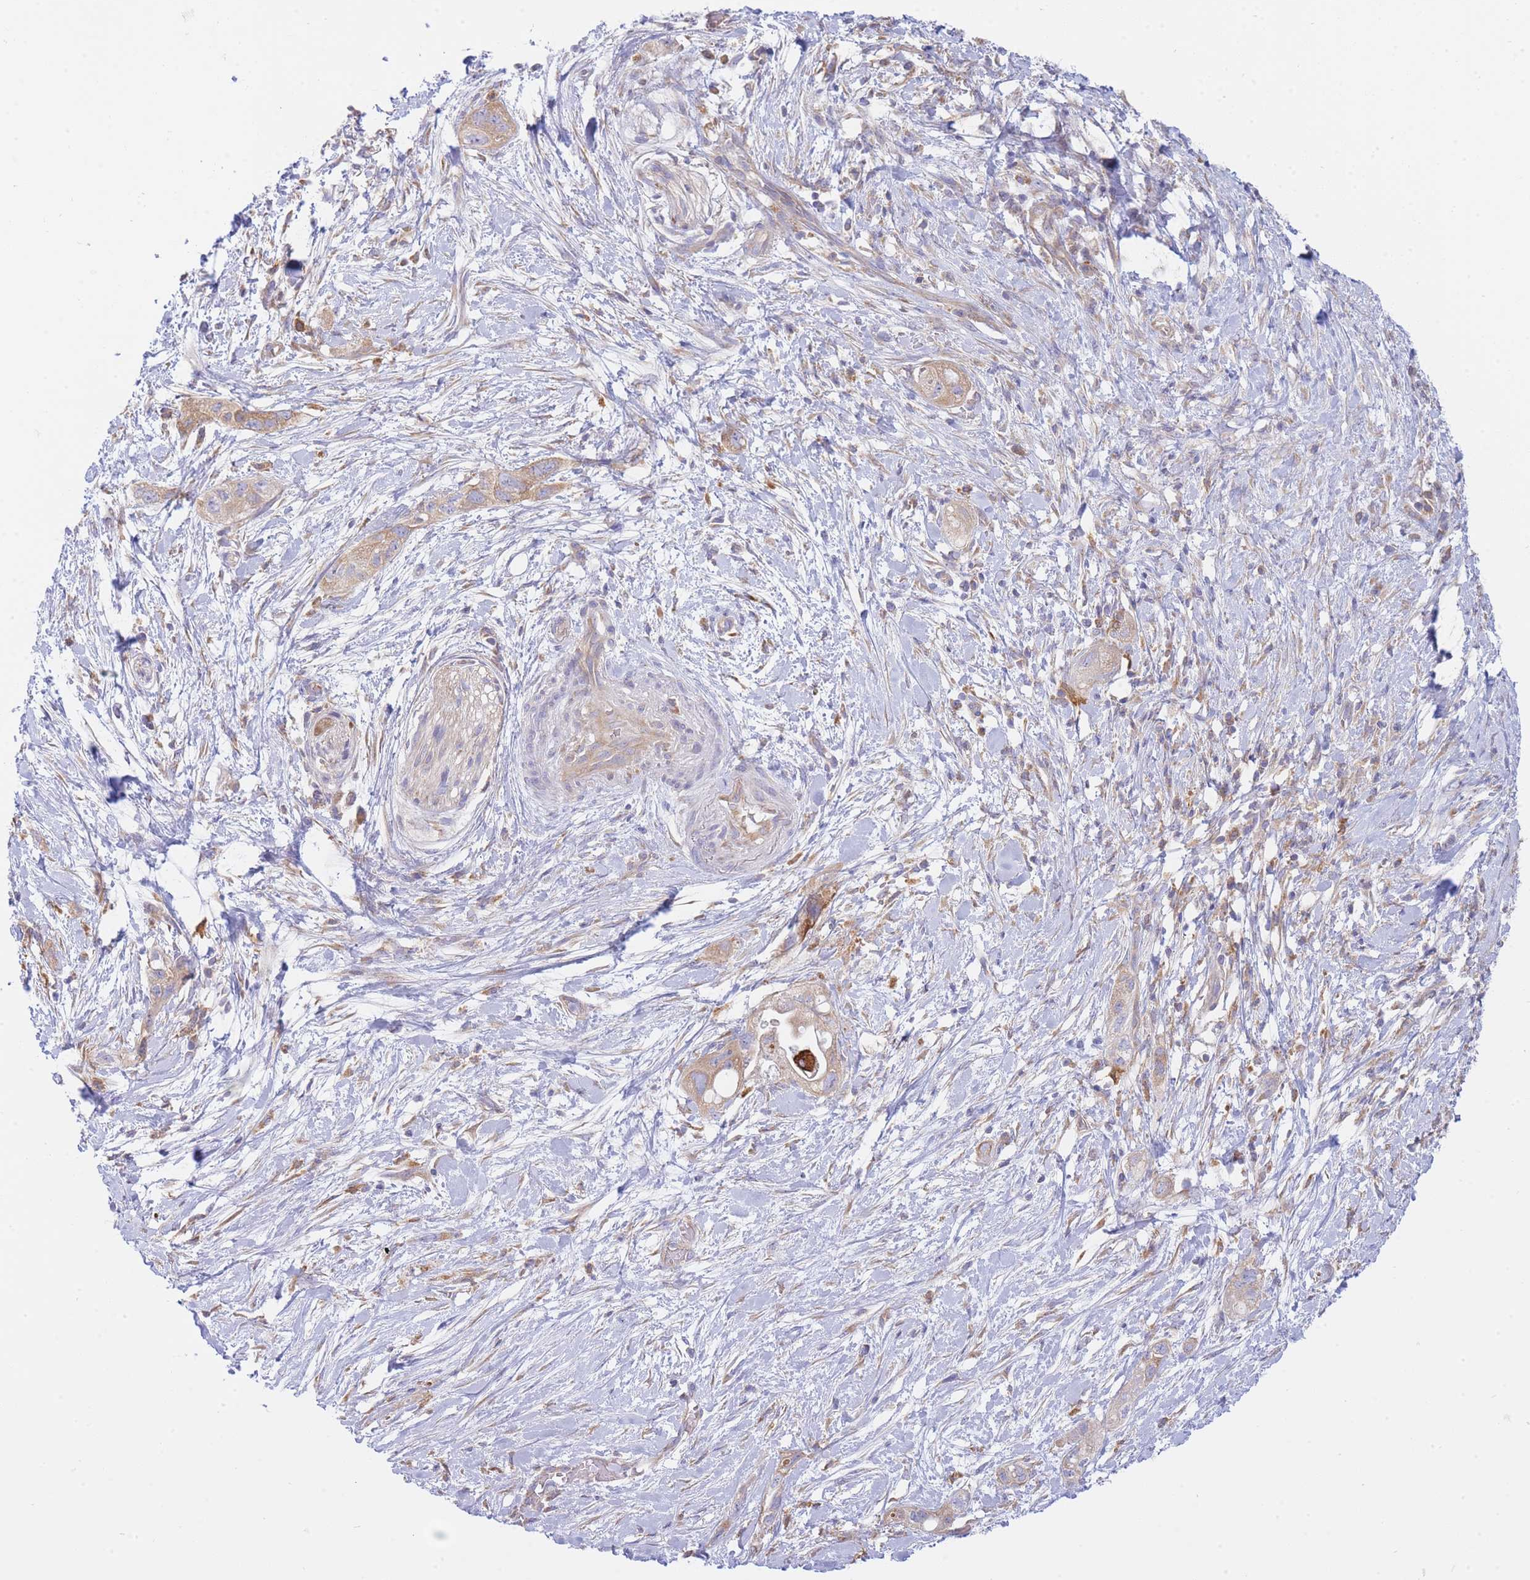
{"staining": {"intensity": "moderate", "quantity": ">75%", "location": "cytoplasmic/membranous"}, "tissue": "pancreatic cancer", "cell_type": "Tumor cells", "image_type": "cancer", "snomed": [{"axis": "morphology", "description": "Adenocarcinoma, NOS"}, {"axis": "topography", "description": "Pancreas"}], "caption": "DAB immunohistochemical staining of human adenocarcinoma (pancreatic) shows moderate cytoplasmic/membranous protein positivity in about >75% of tumor cells.", "gene": "SH2B2", "patient": {"sex": "female", "age": 72}}